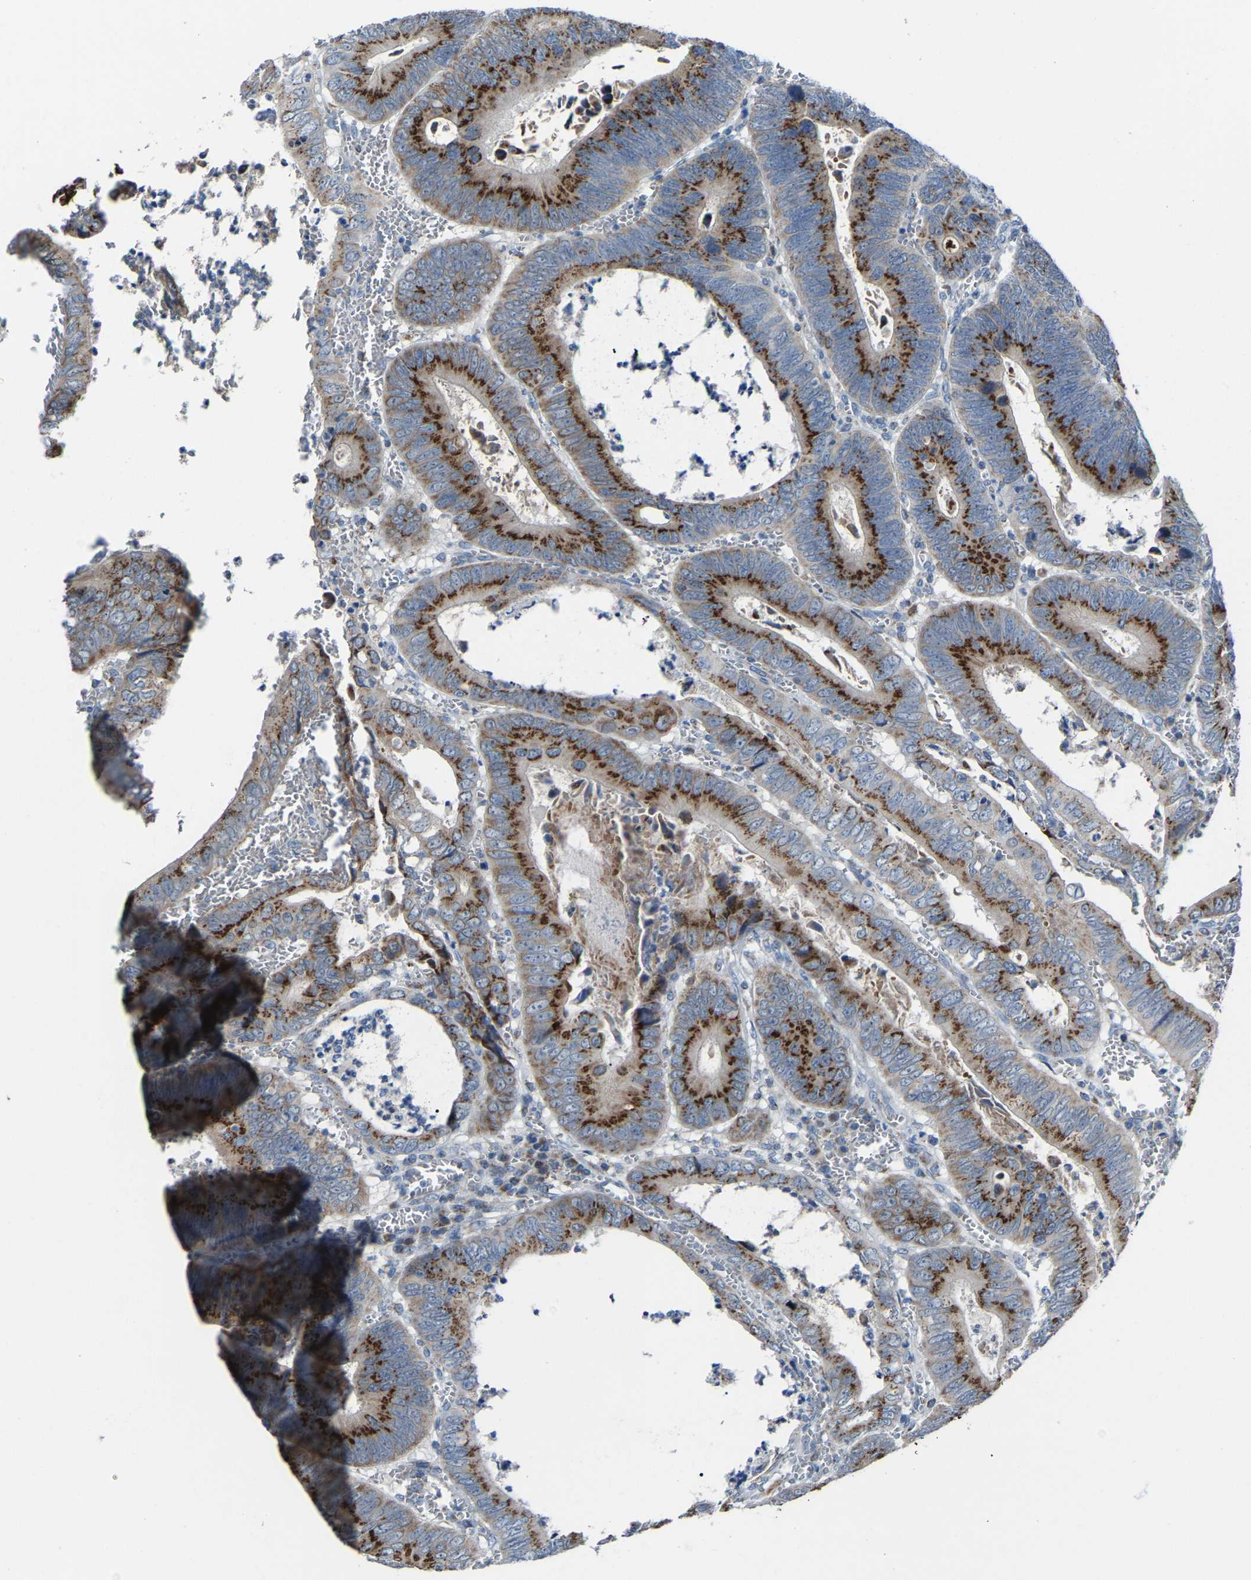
{"staining": {"intensity": "strong", "quantity": ">75%", "location": "cytoplasmic/membranous"}, "tissue": "colorectal cancer", "cell_type": "Tumor cells", "image_type": "cancer", "snomed": [{"axis": "morphology", "description": "Inflammation, NOS"}, {"axis": "morphology", "description": "Adenocarcinoma, NOS"}, {"axis": "topography", "description": "Colon"}], "caption": "Immunohistochemistry staining of colorectal adenocarcinoma, which demonstrates high levels of strong cytoplasmic/membranous expression in approximately >75% of tumor cells indicating strong cytoplasmic/membranous protein staining. The staining was performed using DAB (brown) for protein detection and nuclei were counterstained in hematoxylin (blue).", "gene": "CANT1", "patient": {"sex": "male", "age": 72}}